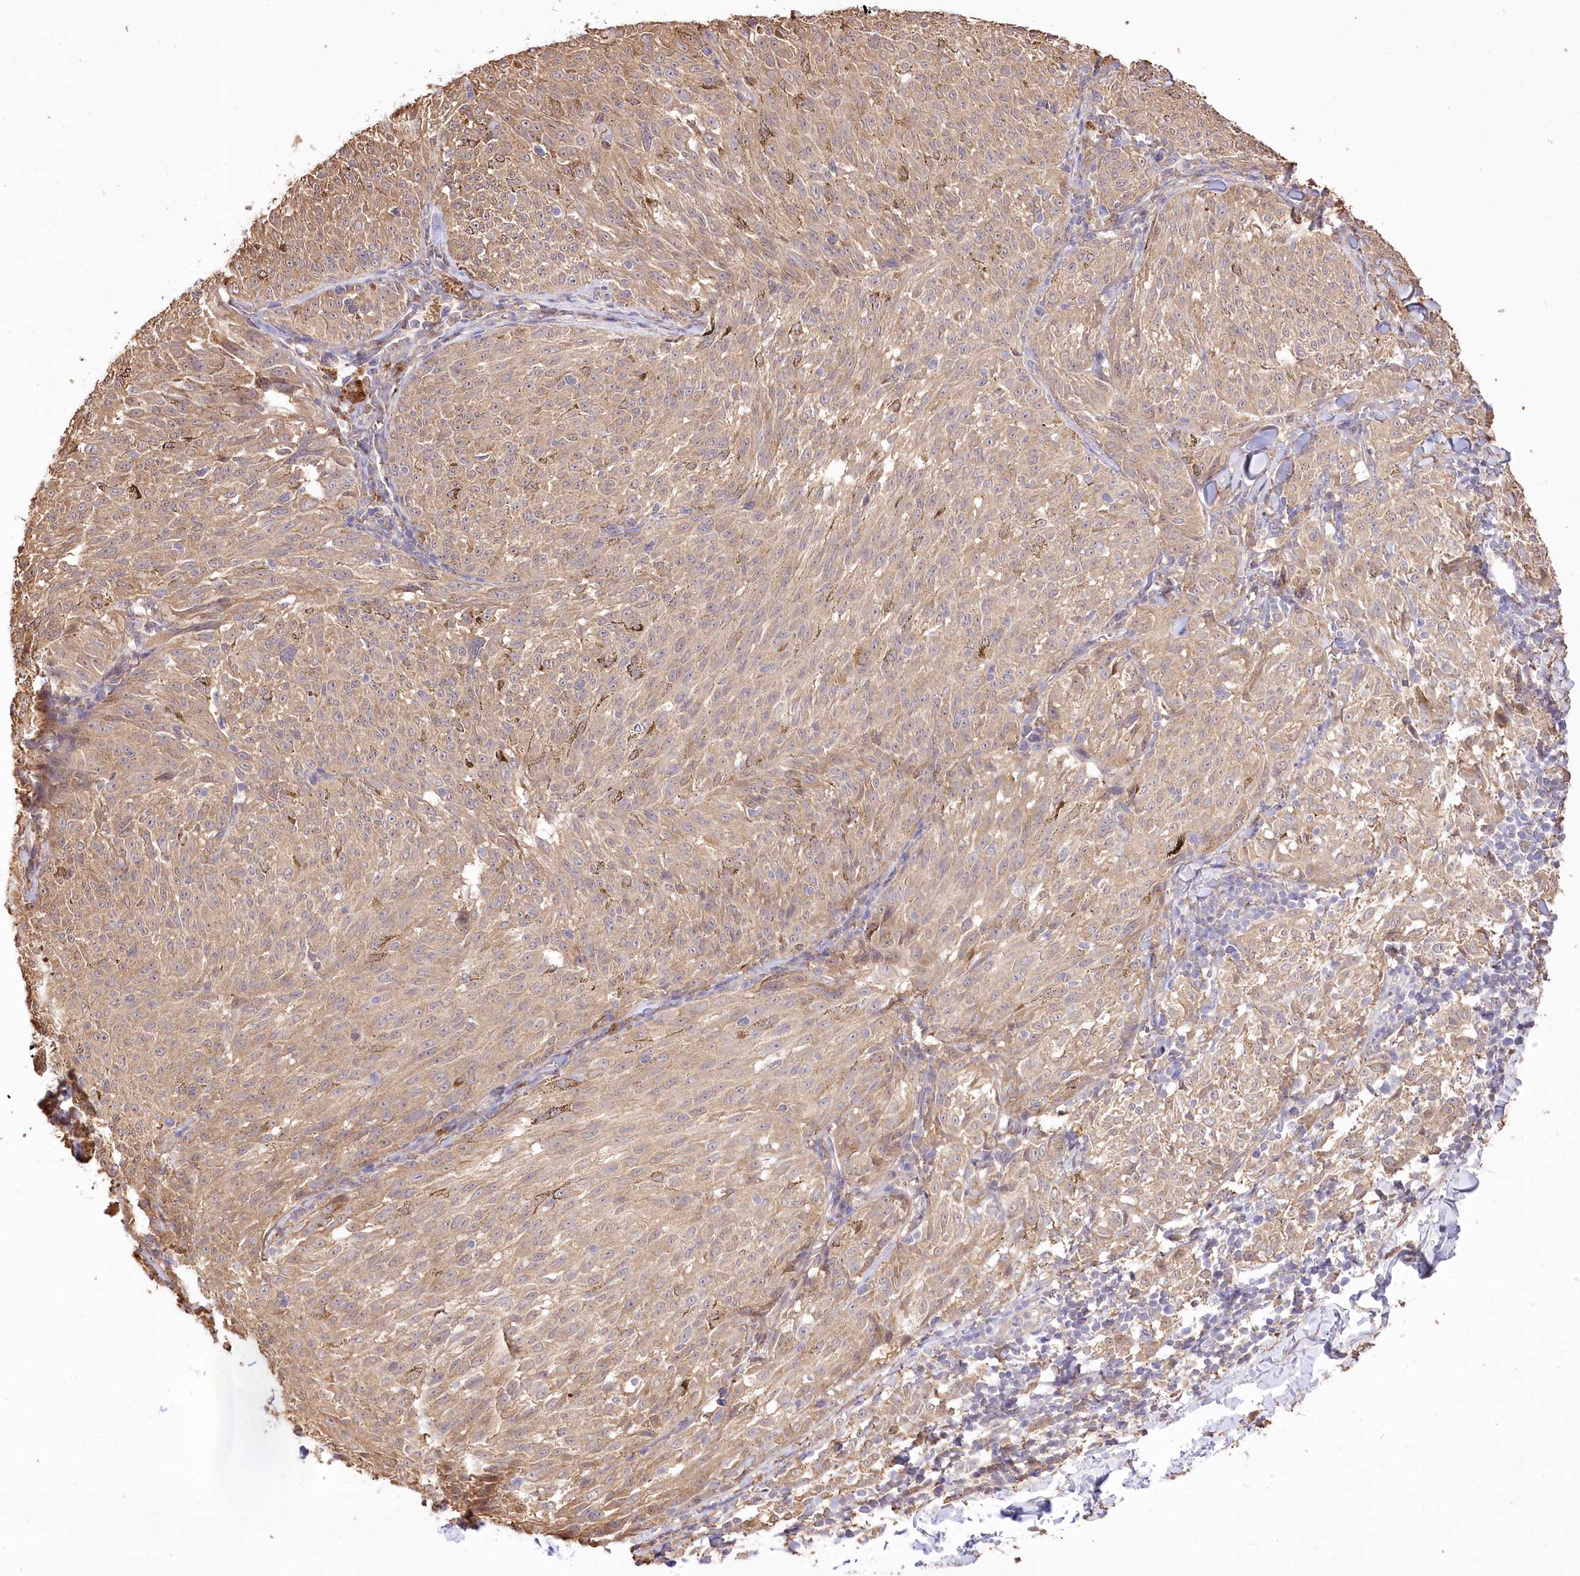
{"staining": {"intensity": "weak", "quantity": ">75%", "location": "cytoplasmic/membranous"}, "tissue": "melanoma", "cell_type": "Tumor cells", "image_type": "cancer", "snomed": [{"axis": "morphology", "description": "Malignant melanoma, NOS"}, {"axis": "topography", "description": "Skin"}], "caption": "The immunohistochemical stain shows weak cytoplasmic/membranous positivity in tumor cells of melanoma tissue.", "gene": "R3HDM2", "patient": {"sex": "female", "age": 72}}